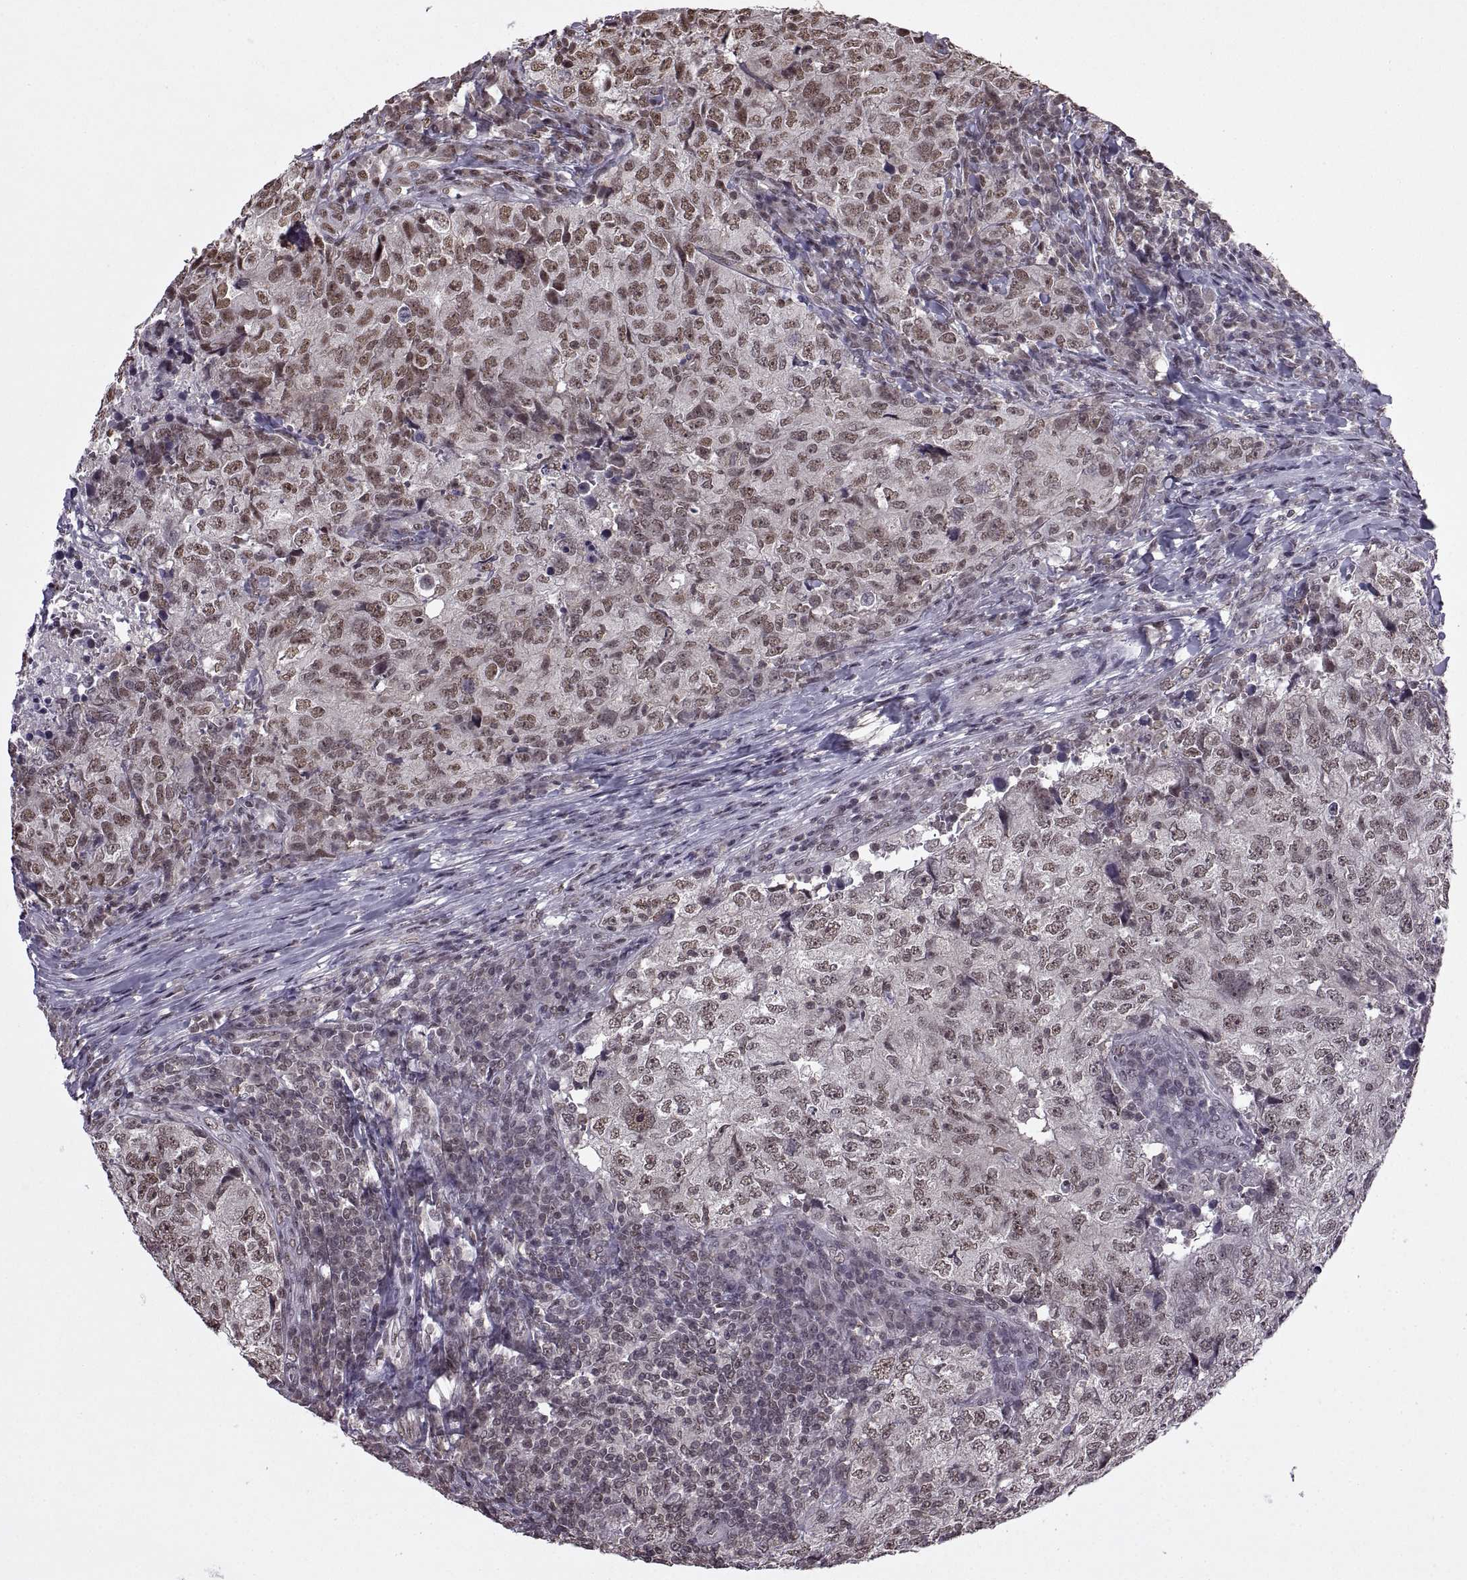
{"staining": {"intensity": "moderate", "quantity": "25%-75%", "location": "nuclear"}, "tissue": "breast cancer", "cell_type": "Tumor cells", "image_type": "cancer", "snomed": [{"axis": "morphology", "description": "Duct carcinoma"}, {"axis": "topography", "description": "Breast"}], "caption": "Breast cancer tissue demonstrates moderate nuclear staining in about 25%-75% of tumor cells", "gene": "INTS3", "patient": {"sex": "female", "age": 30}}